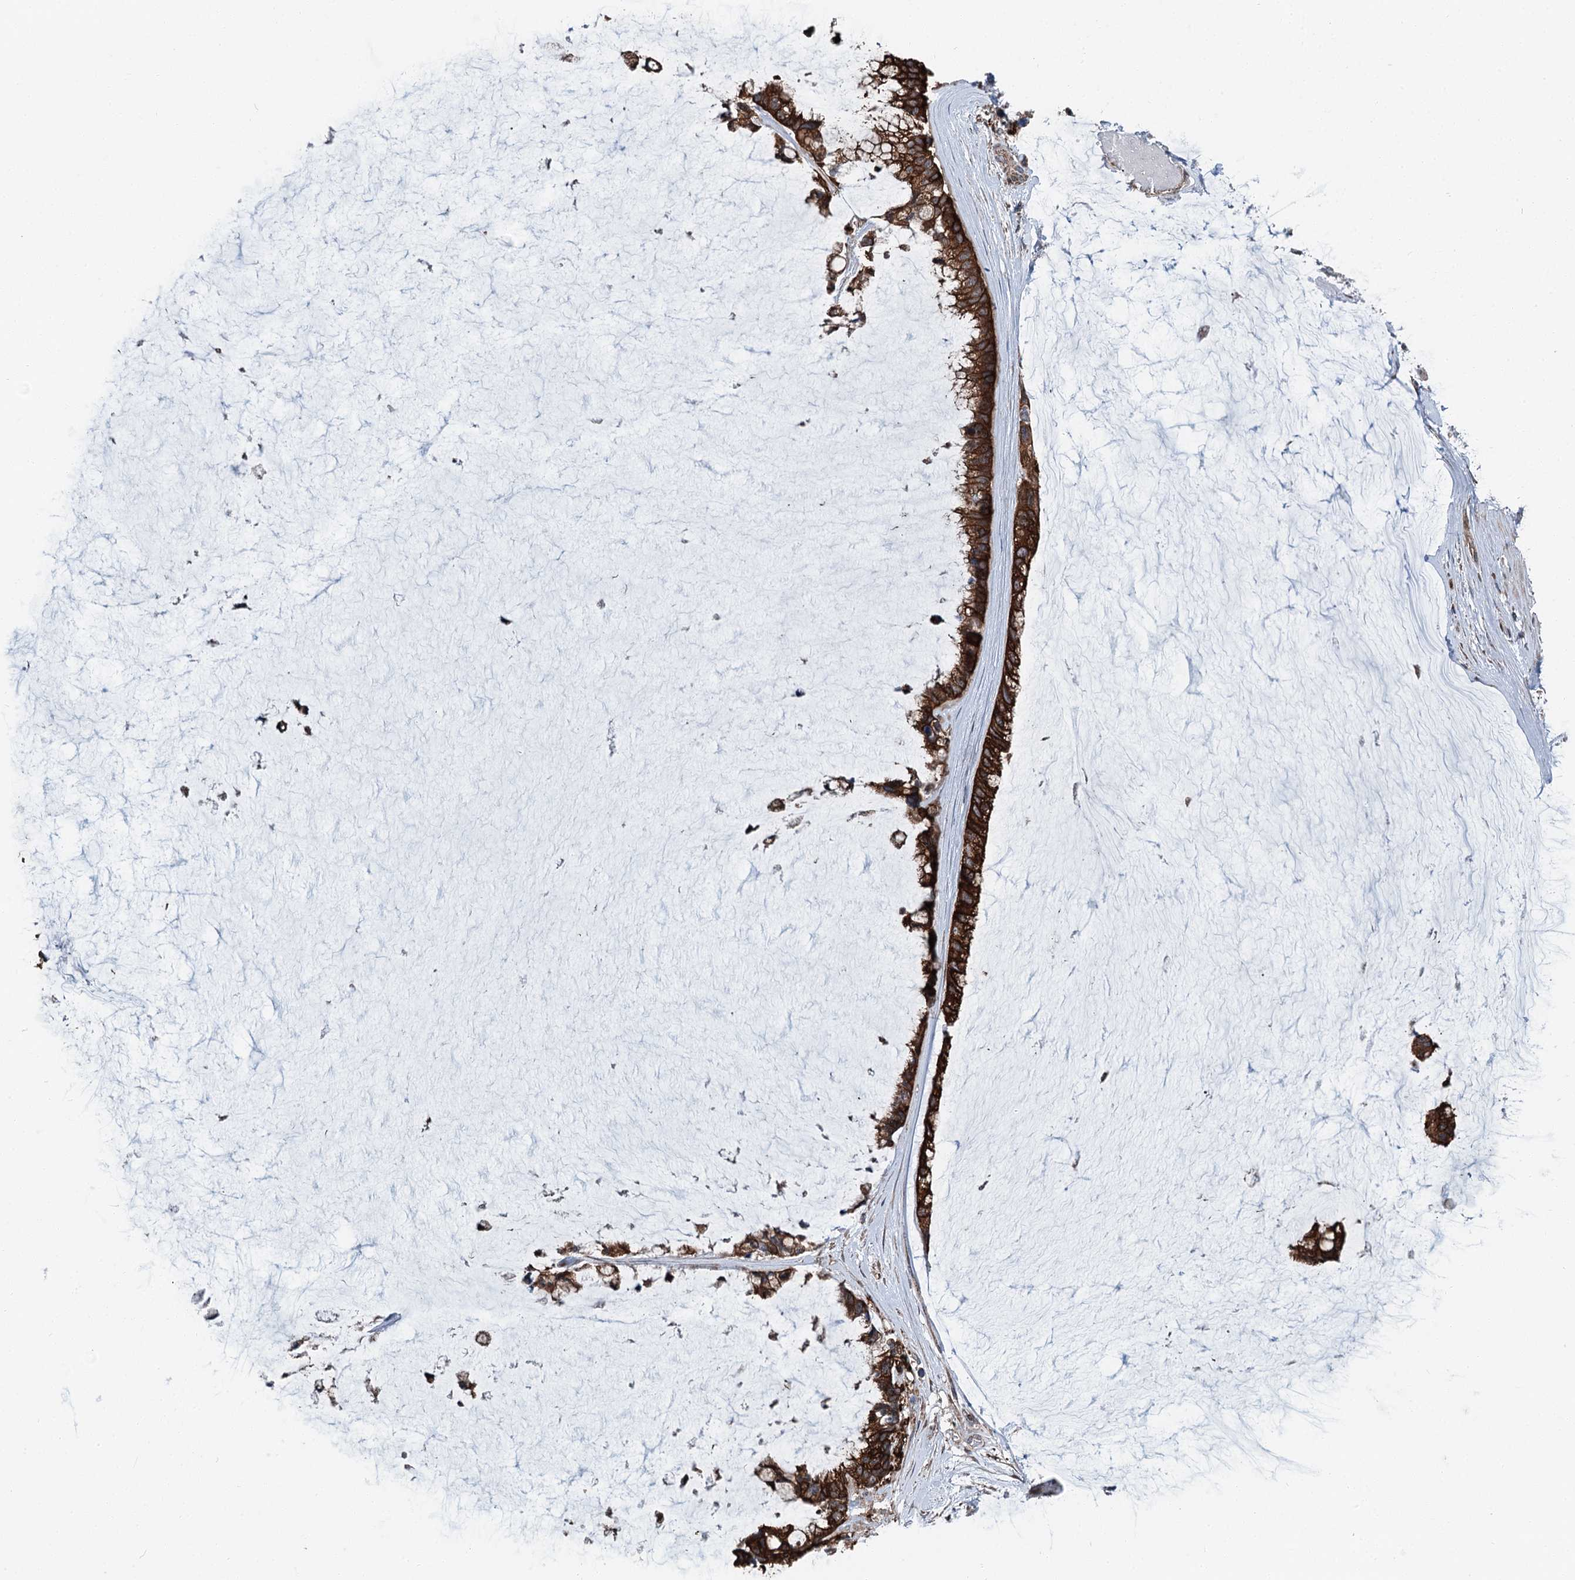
{"staining": {"intensity": "strong", "quantity": ">75%", "location": "cytoplasmic/membranous"}, "tissue": "ovarian cancer", "cell_type": "Tumor cells", "image_type": "cancer", "snomed": [{"axis": "morphology", "description": "Cystadenocarcinoma, mucinous, NOS"}, {"axis": "topography", "description": "Ovary"}], "caption": "This image shows IHC staining of human ovarian mucinous cystadenocarcinoma, with high strong cytoplasmic/membranous expression in about >75% of tumor cells.", "gene": "POLR1D", "patient": {"sex": "female", "age": 39}}